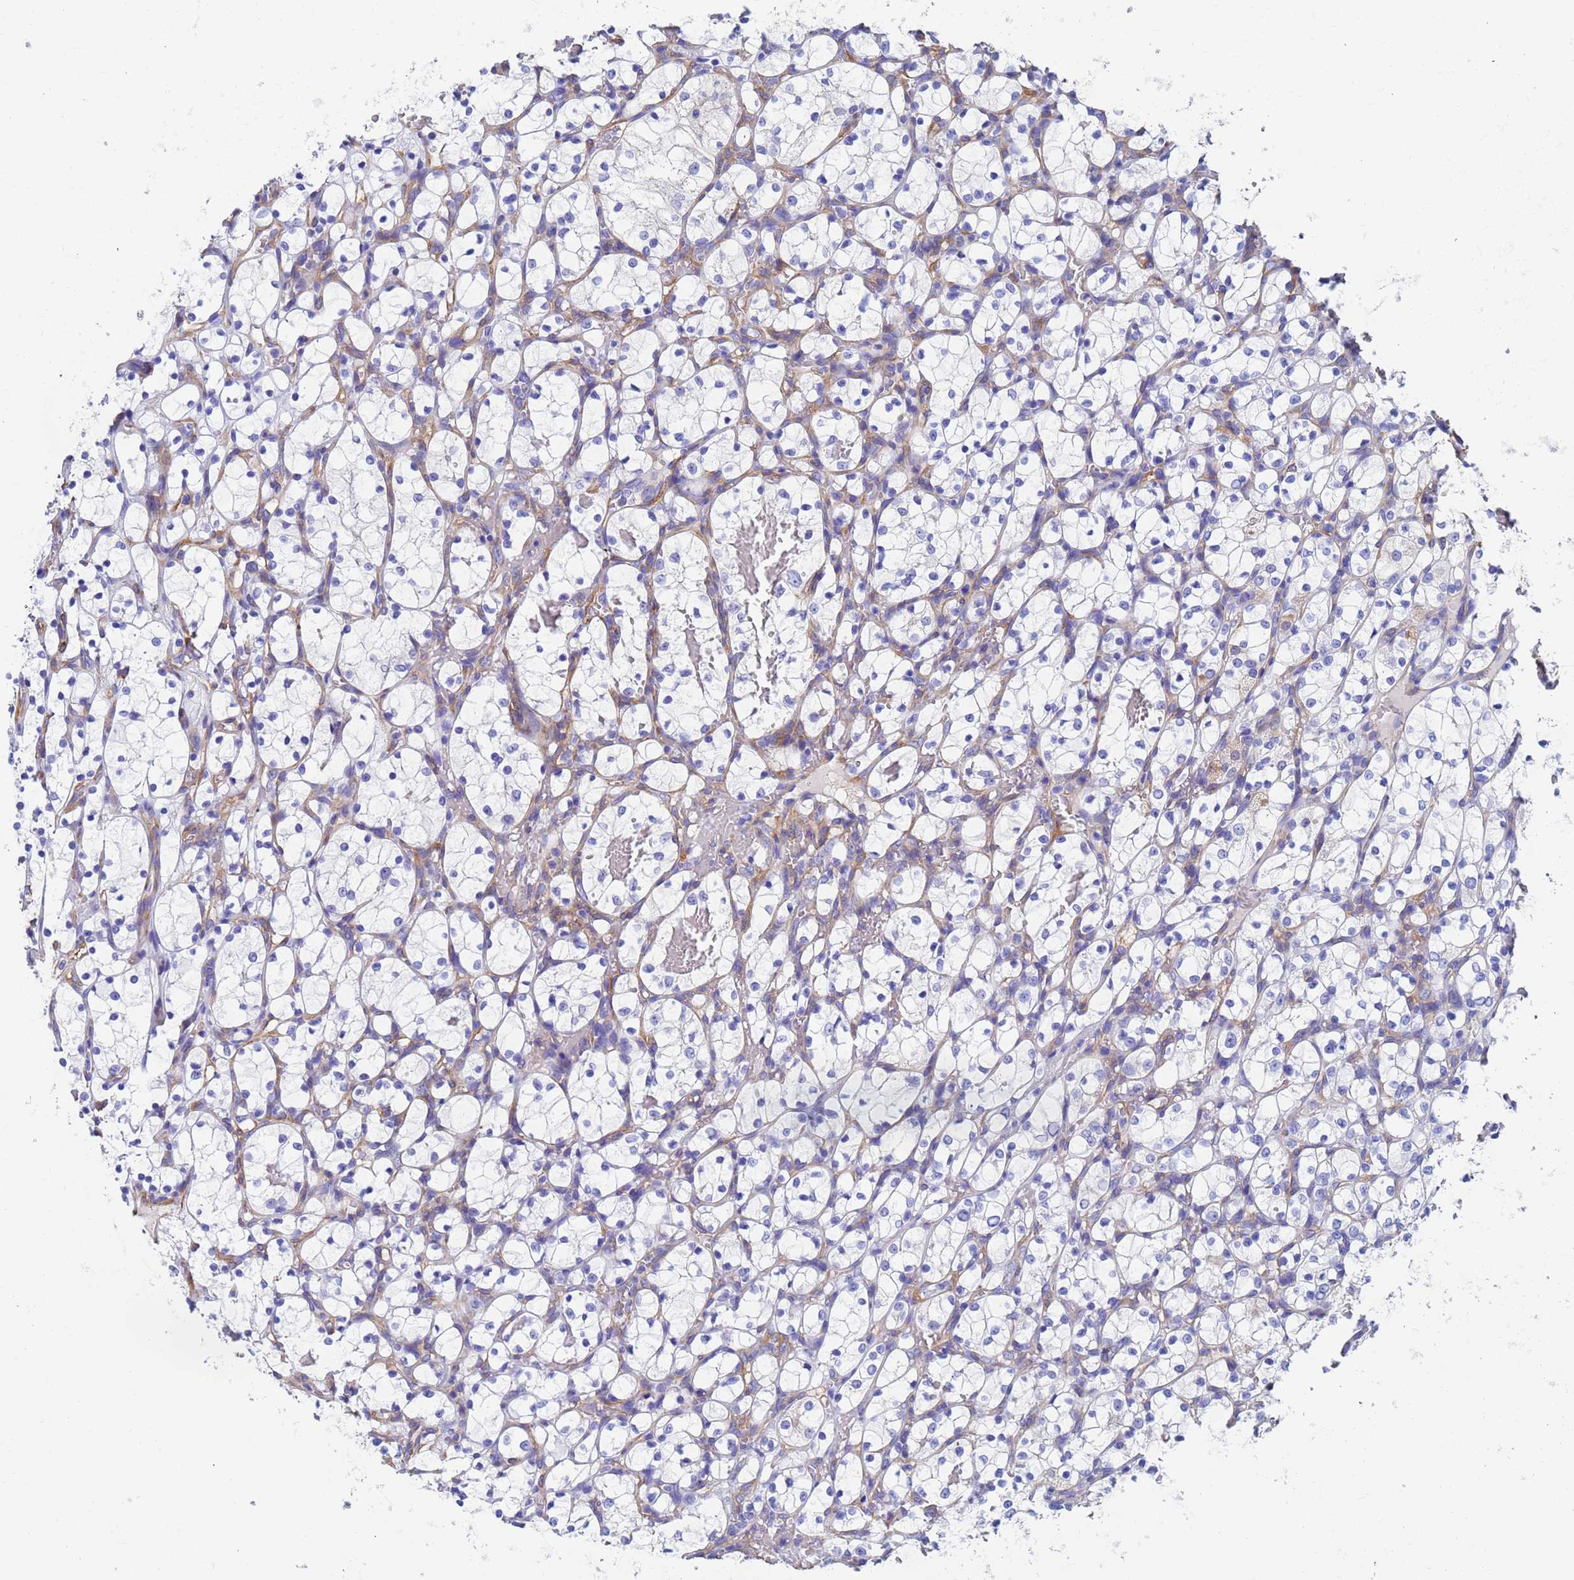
{"staining": {"intensity": "negative", "quantity": "none", "location": "none"}, "tissue": "renal cancer", "cell_type": "Tumor cells", "image_type": "cancer", "snomed": [{"axis": "morphology", "description": "Adenocarcinoma, NOS"}, {"axis": "topography", "description": "Kidney"}], "caption": "An IHC histopathology image of renal cancer (adenocarcinoma) is shown. There is no staining in tumor cells of renal cancer (adenocarcinoma).", "gene": "CST4", "patient": {"sex": "female", "age": 69}}